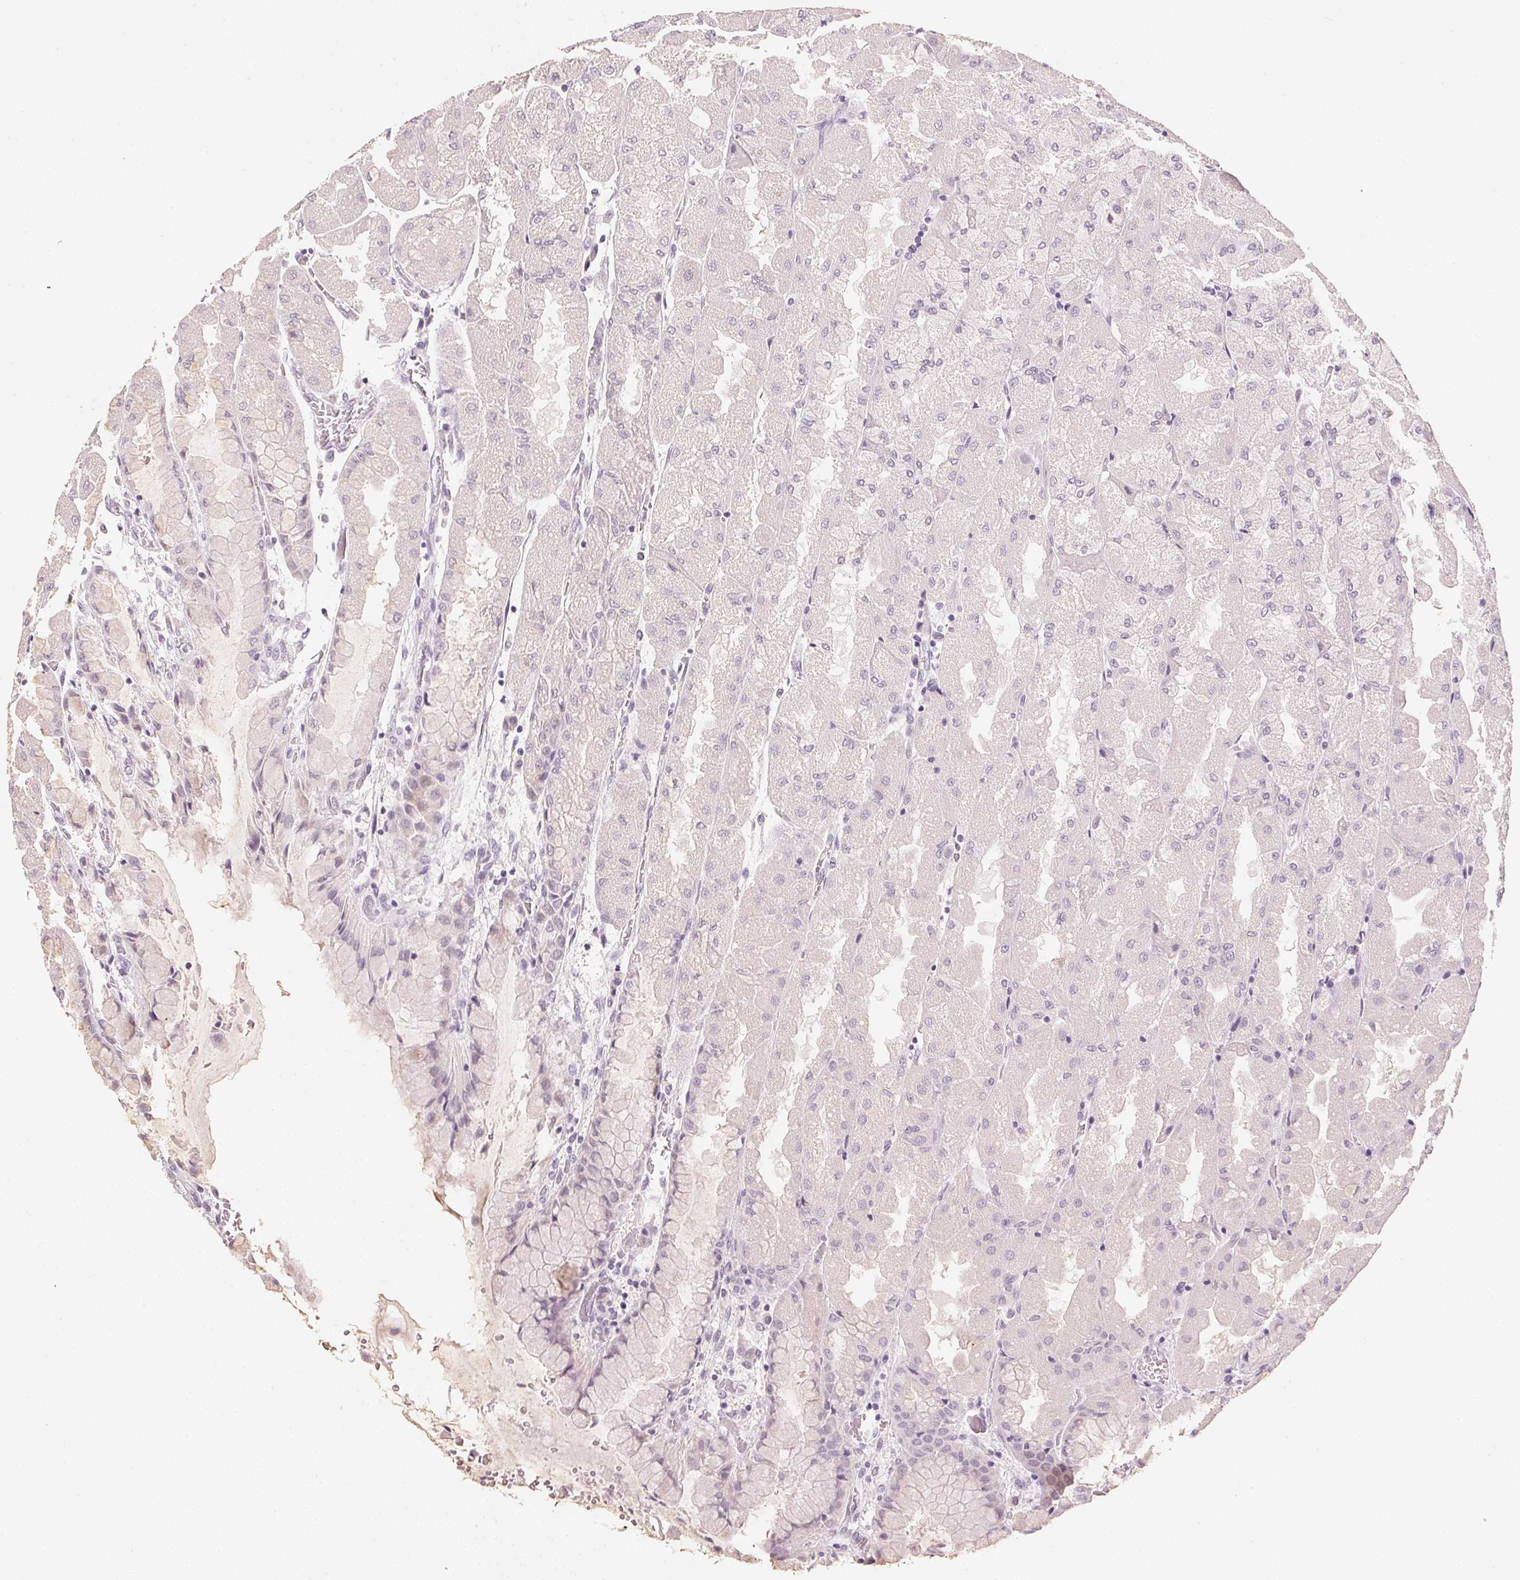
{"staining": {"intensity": "negative", "quantity": "none", "location": "none"}, "tissue": "stomach", "cell_type": "Glandular cells", "image_type": "normal", "snomed": [{"axis": "morphology", "description": "Normal tissue, NOS"}, {"axis": "topography", "description": "Stomach"}], "caption": "Image shows no significant protein positivity in glandular cells of normal stomach. (DAB (3,3'-diaminobenzidine) immunohistochemistry (IHC), high magnification).", "gene": "IGFBP1", "patient": {"sex": "female", "age": 61}}